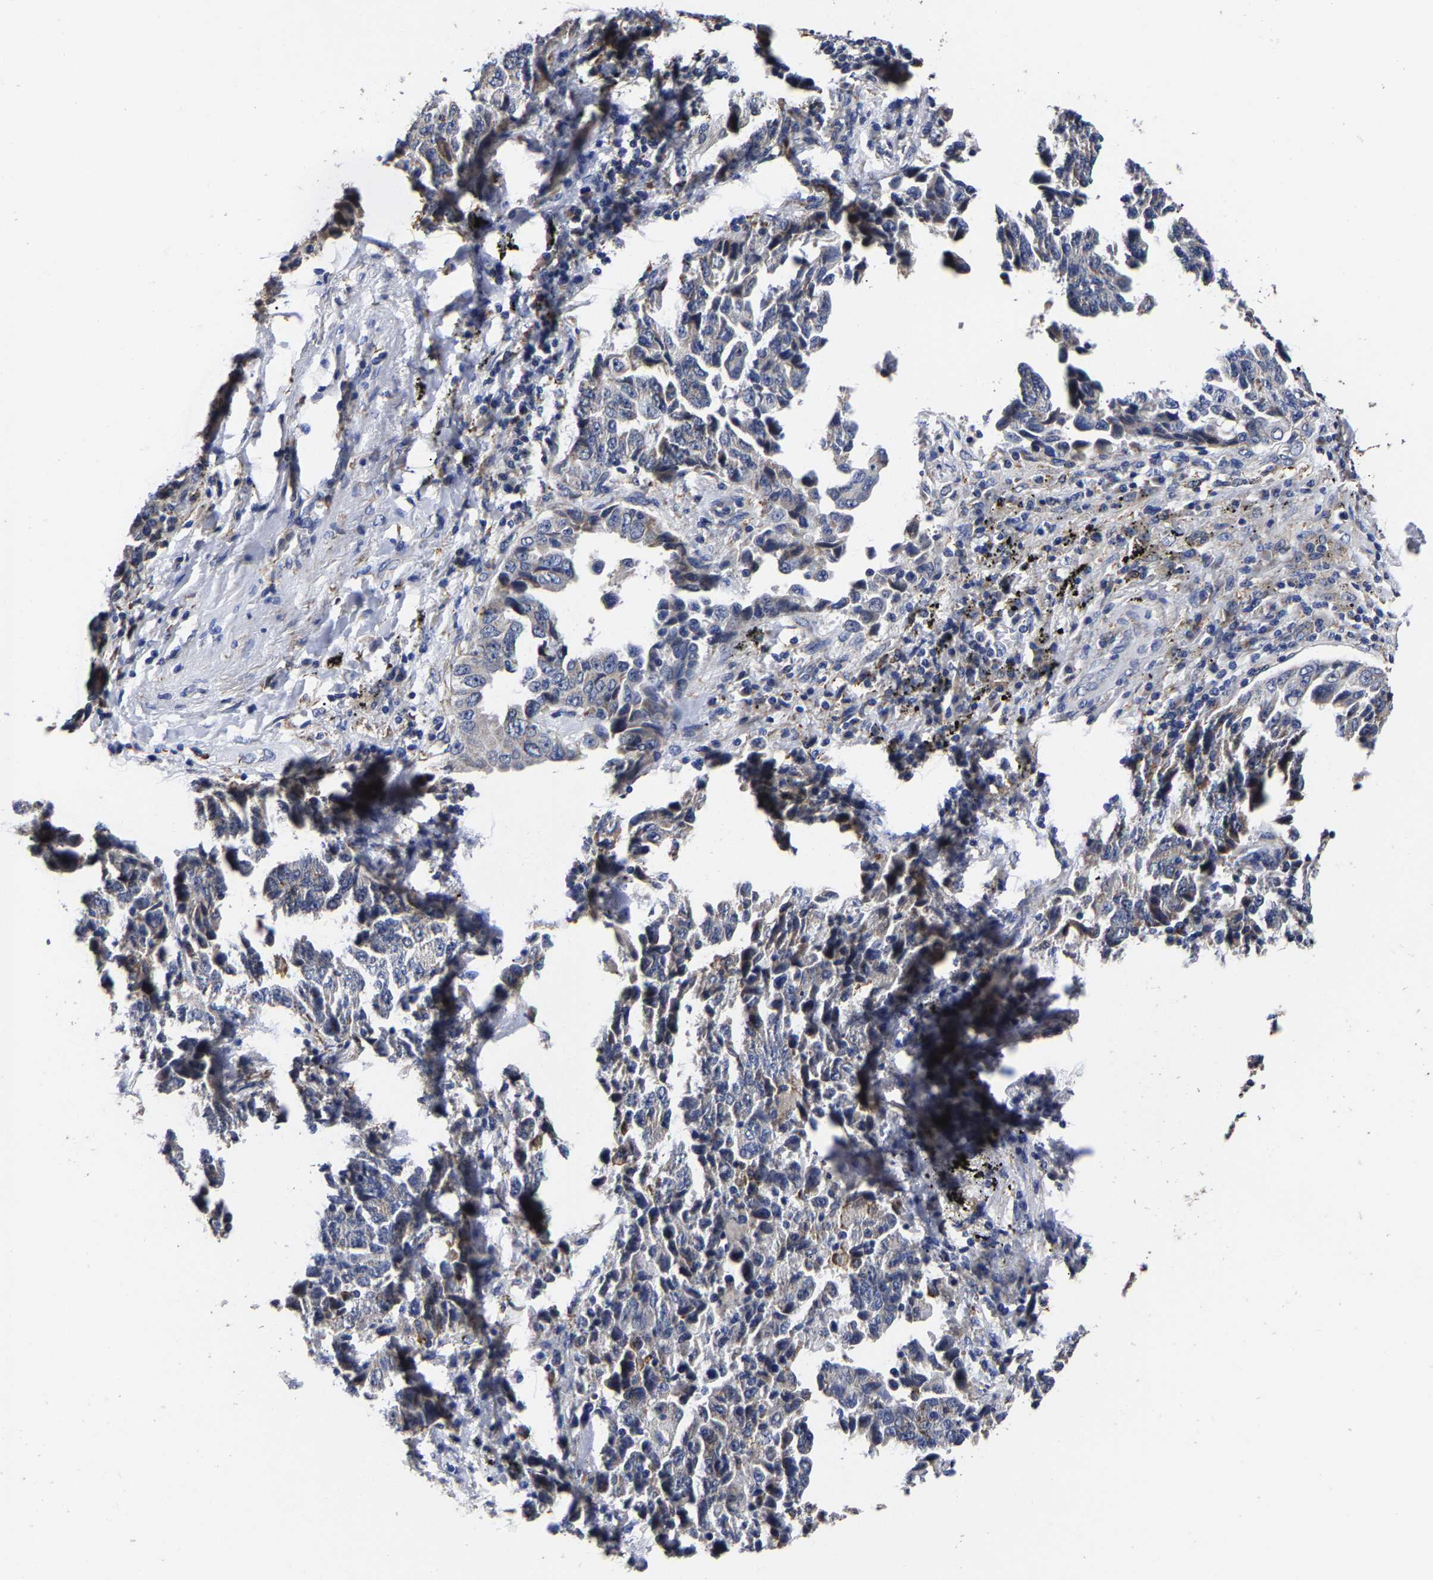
{"staining": {"intensity": "negative", "quantity": "none", "location": "none"}, "tissue": "lung cancer", "cell_type": "Tumor cells", "image_type": "cancer", "snomed": [{"axis": "morphology", "description": "Adenocarcinoma, NOS"}, {"axis": "topography", "description": "Lung"}], "caption": "Immunohistochemistry of human lung adenocarcinoma demonstrates no positivity in tumor cells.", "gene": "AASS", "patient": {"sex": "female", "age": 51}}